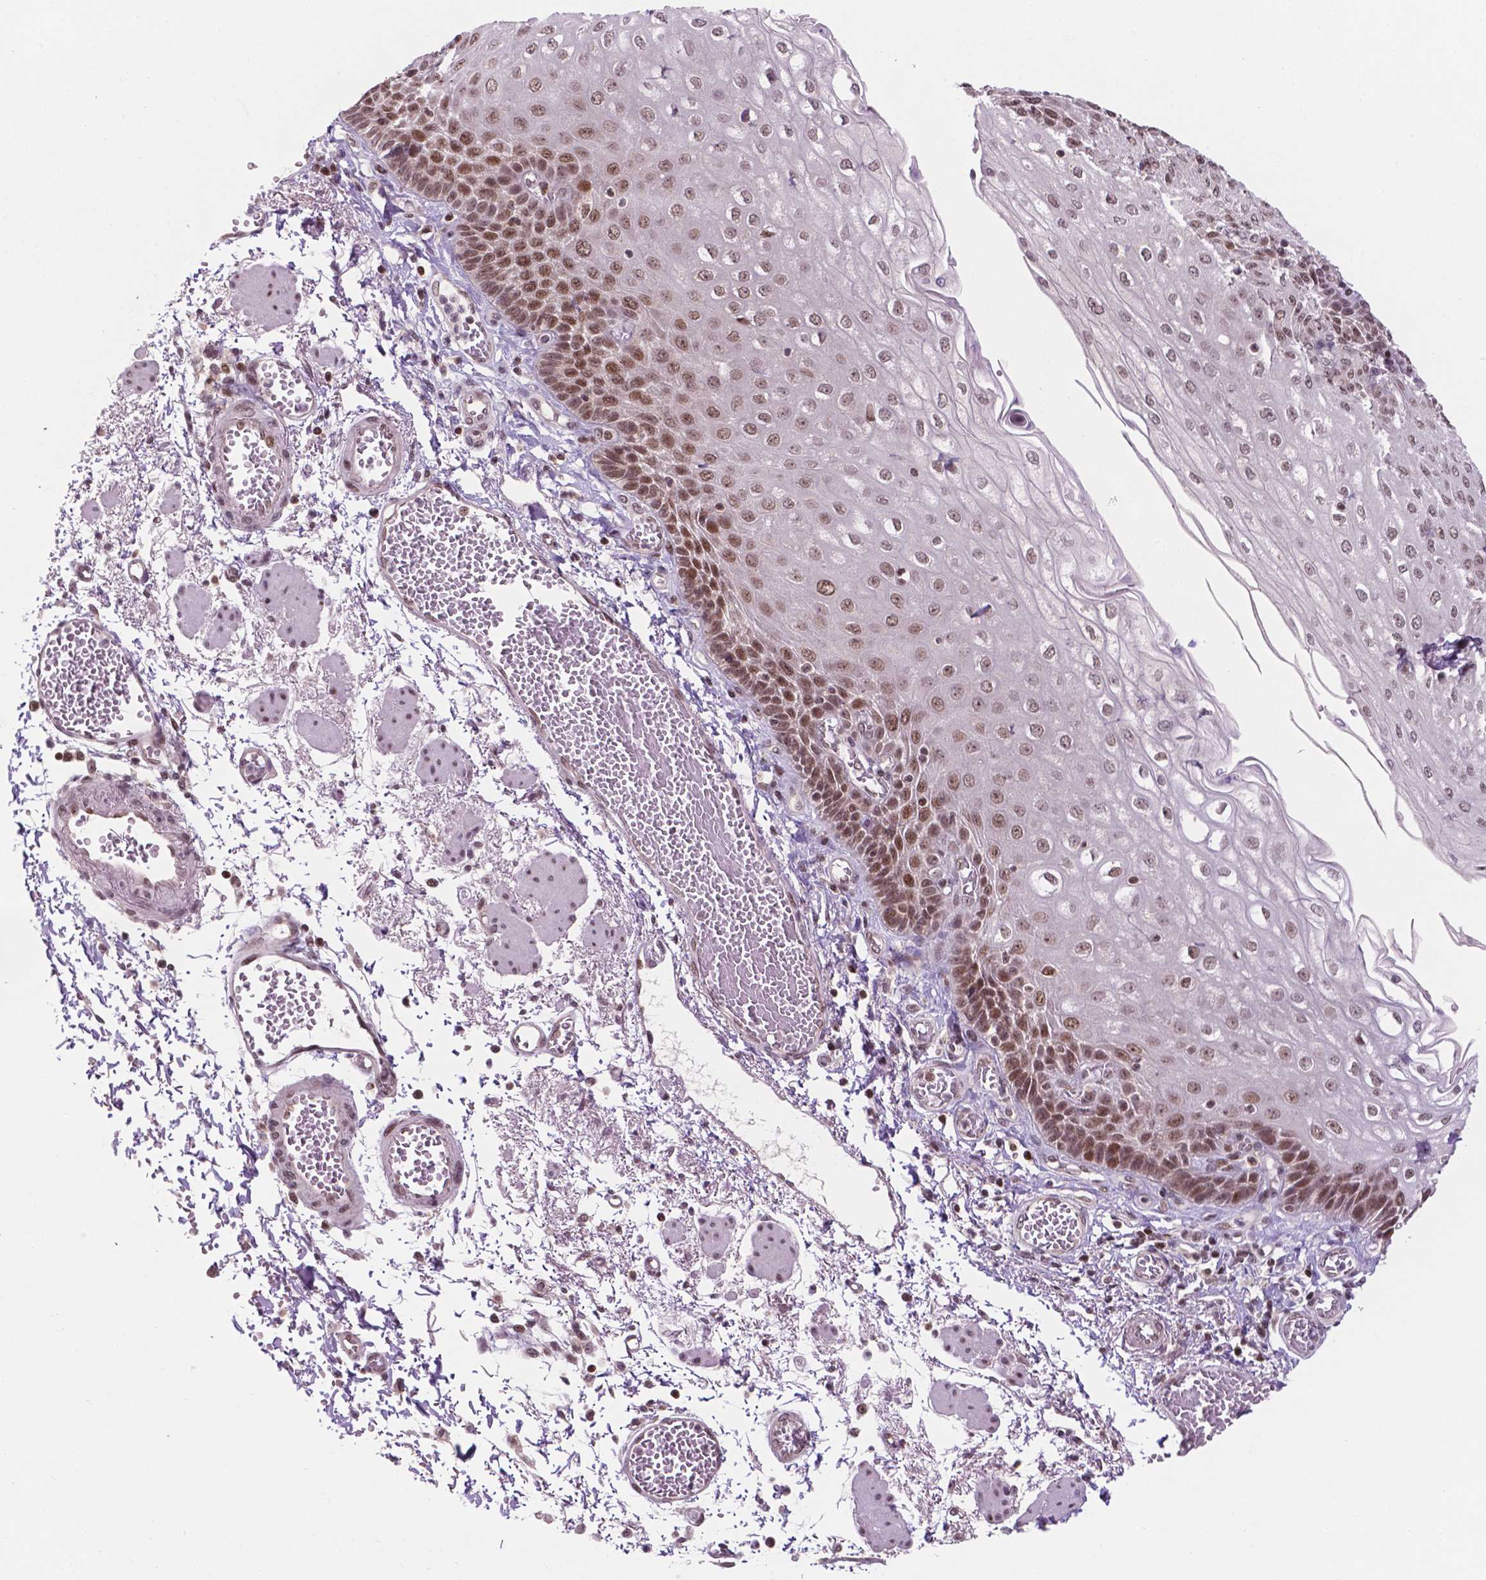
{"staining": {"intensity": "moderate", "quantity": ">75%", "location": "nuclear"}, "tissue": "esophagus", "cell_type": "Squamous epithelial cells", "image_type": "normal", "snomed": [{"axis": "morphology", "description": "Normal tissue, NOS"}, {"axis": "morphology", "description": "Adenocarcinoma, NOS"}, {"axis": "topography", "description": "Esophagus"}], "caption": "High-power microscopy captured an immunohistochemistry image of unremarkable esophagus, revealing moderate nuclear staining in approximately >75% of squamous epithelial cells.", "gene": "PER2", "patient": {"sex": "male", "age": 81}}